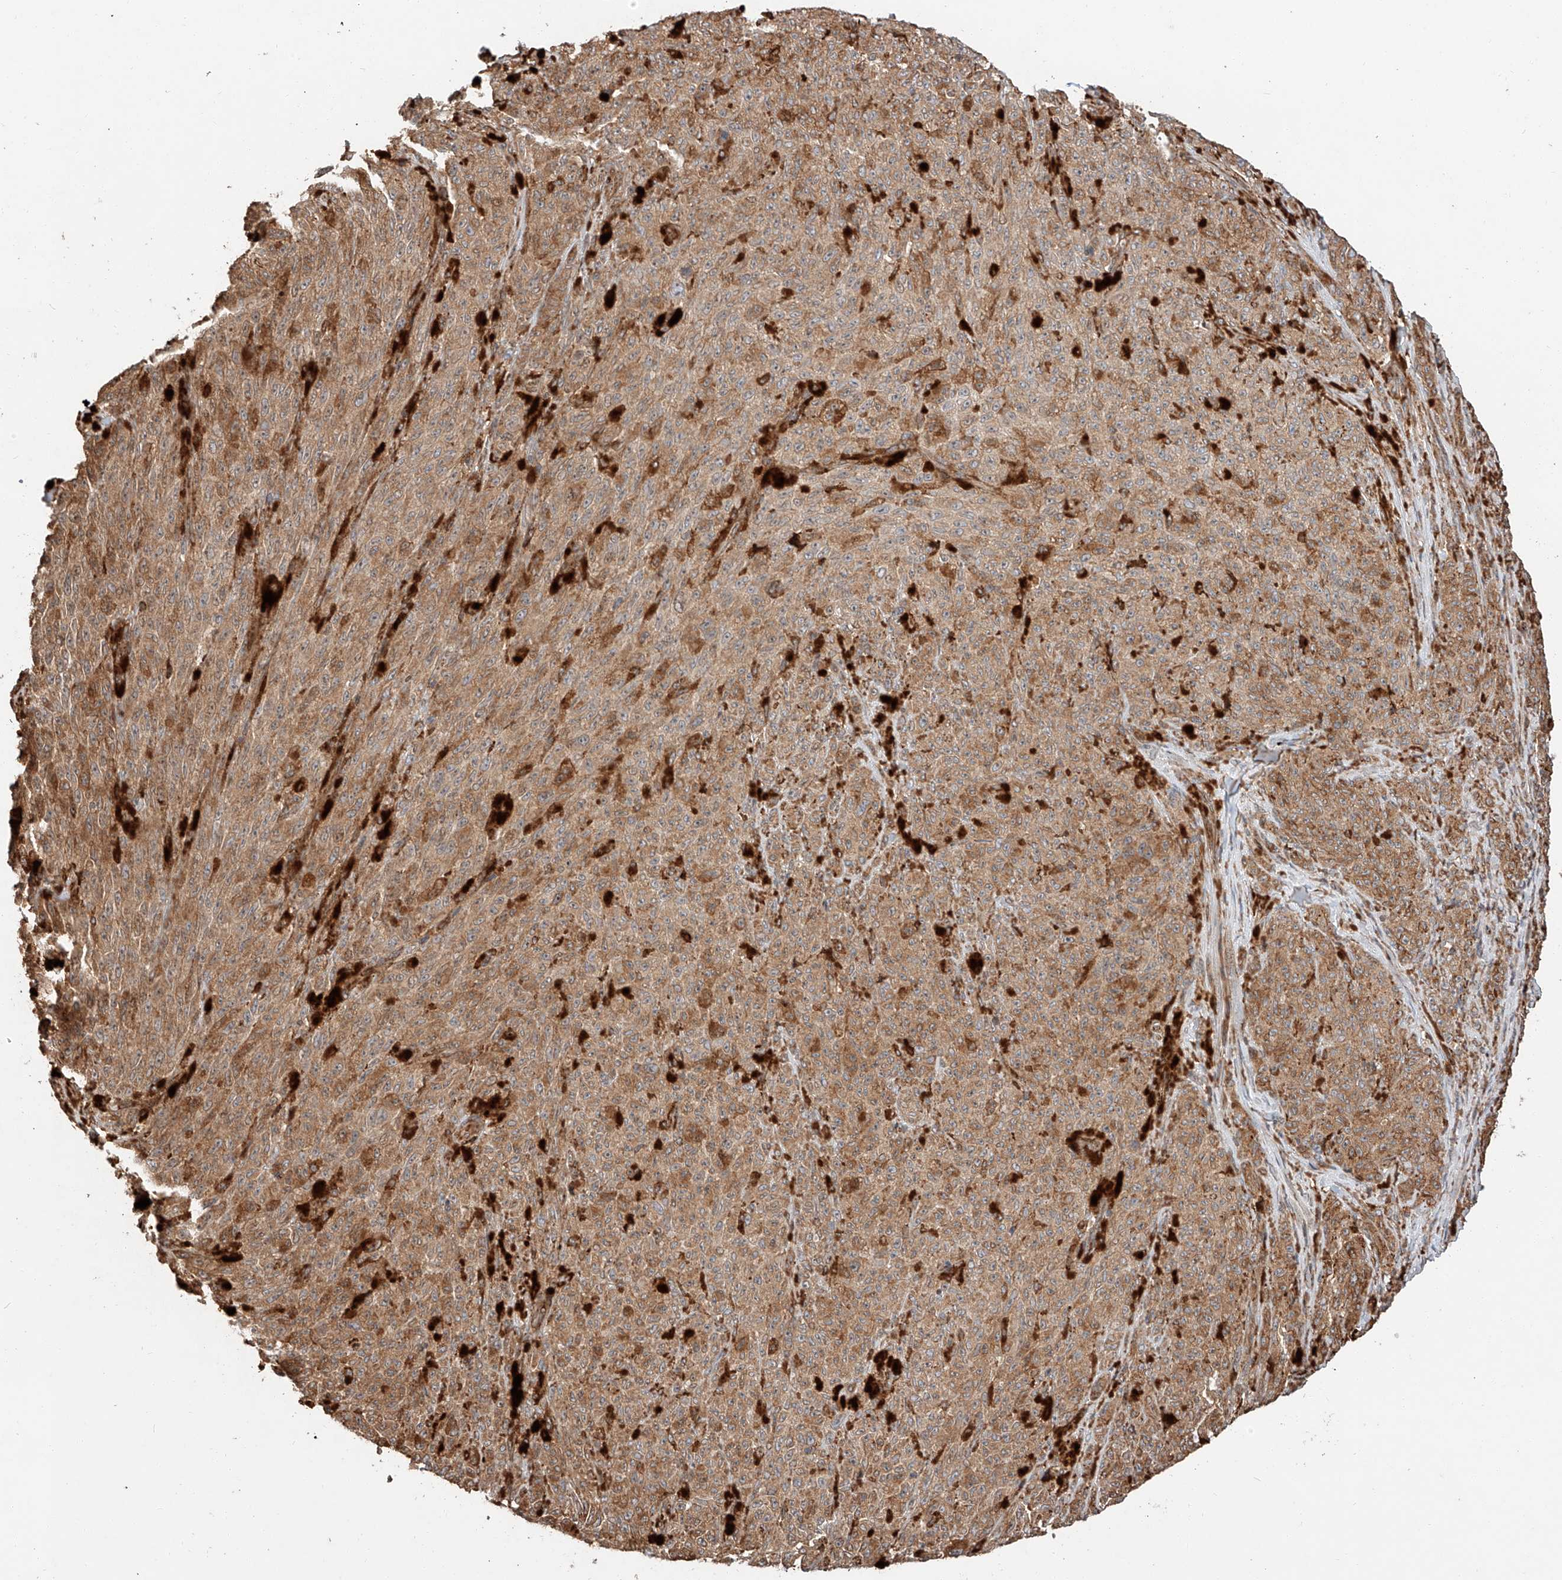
{"staining": {"intensity": "moderate", "quantity": ">75%", "location": "cytoplasmic/membranous"}, "tissue": "melanoma", "cell_type": "Tumor cells", "image_type": "cancer", "snomed": [{"axis": "morphology", "description": "Malignant melanoma, NOS"}, {"axis": "topography", "description": "Skin"}], "caption": "About >75% of tumor cells in human malignant melanoma demonstrate moderate cytoplasmic/membranous protein staining as visualized by brown immunohistochemical staining.", "gene": "ZNF84", "patient": {"sex": "female", "age": 82}}